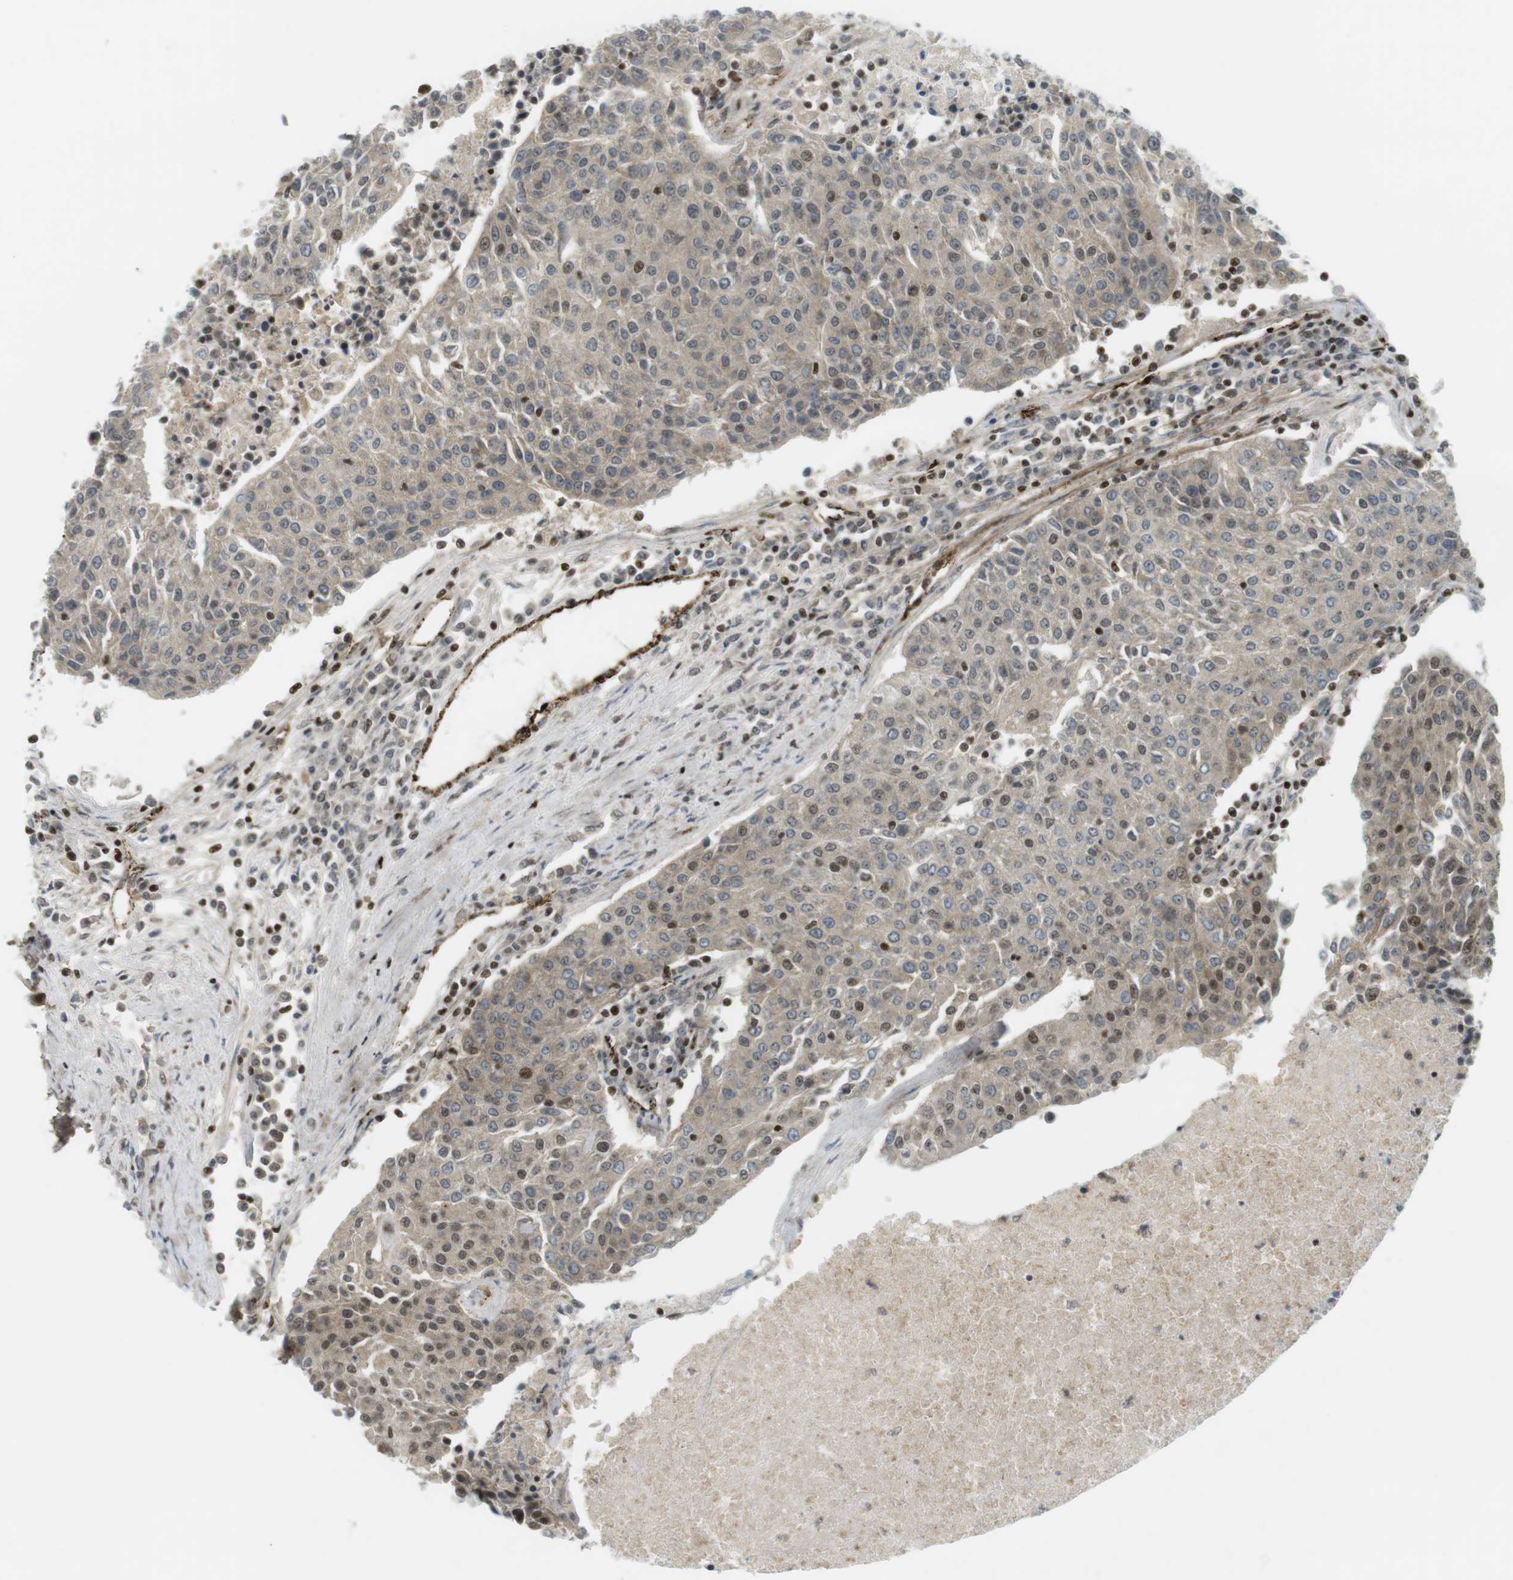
{"staining": {"intensity": "weak", "quantity": "25%-75%", "location": "cytoplasmic/membranous,nuclear"}, "tissue": "urothelial cancer", "cell_type": "Tumor cells", "image_type": "cancer", "snomed": [{"axis": "morphology", "description": "Urothelial carcinoma, High grade"}, {"axis": "topography", "description": "Urinary bladder"}], "caption": "Immunohistochemical staining of human urothelial cancer reveals low levels of weak cytoplasmic/membranous and nuclear expression in about 25%-75% of tumor cells.", "gene": "PPP1R13B", "patient": {"sex": "female", "age": 85}}